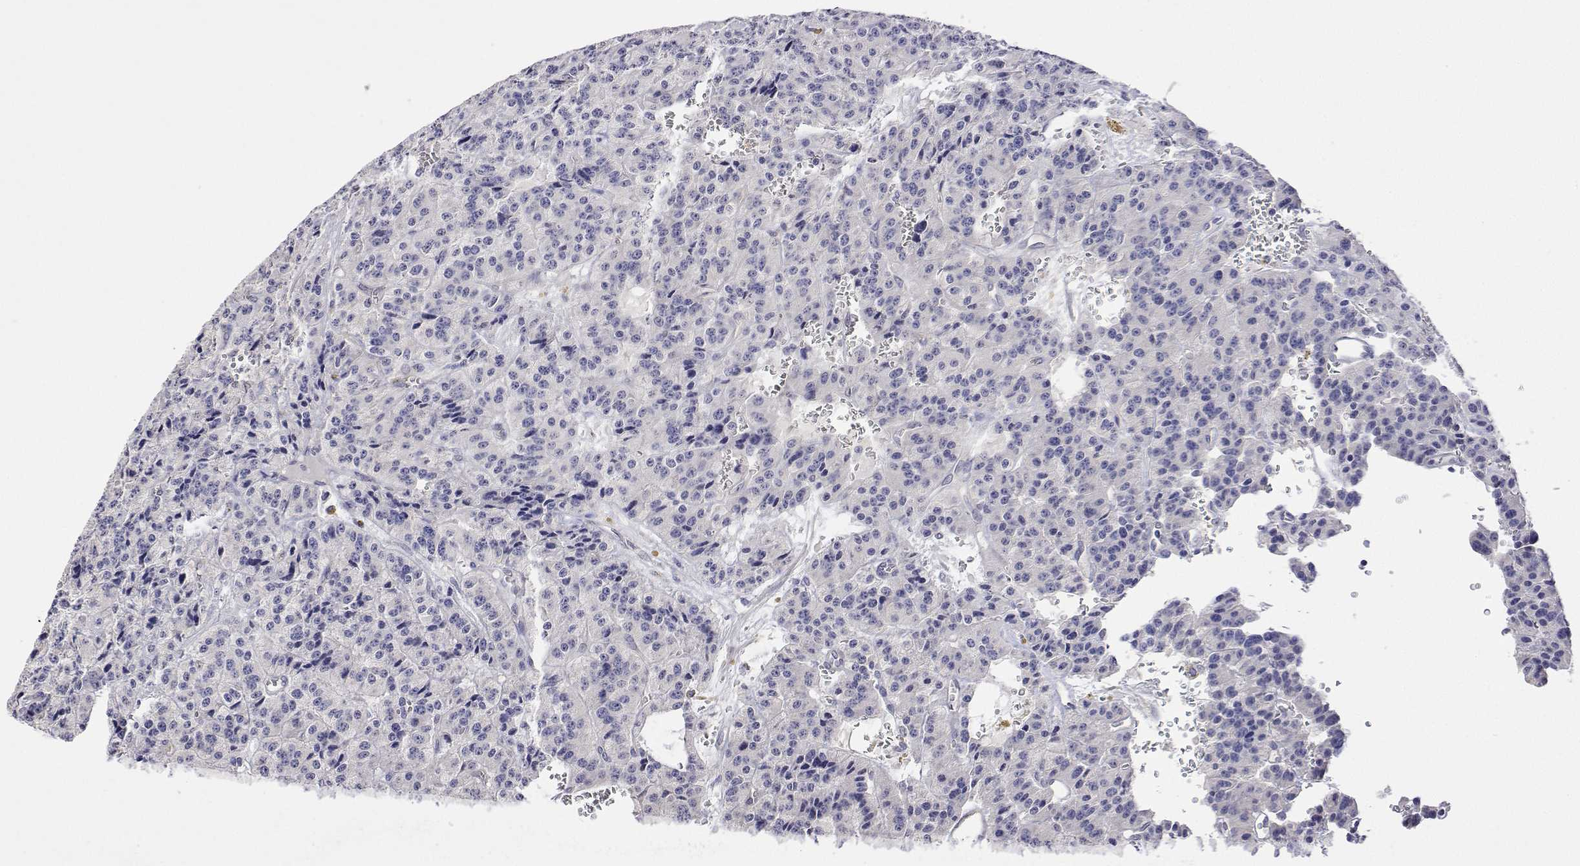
{"staining": {"intensity": "negative", "quantity": "none", "location": "none"}, "tissue": "carcinoid", "cell_type": "Tumor cells", "image_type": "cancer", "snomed": [{"axis": "morphology", "description": "Carcinoid, malignant, NOS"}, {"axis": "topography", "description": "Lung"}], "caption": "Immunohistochemistry micrograph of neoplastic tissue: carcinoid (malignant) stained with DAB demonstrates no significant protein positivity in tumor cells. The staining is performed using DAB brown chromogen with nuclei counter-stained in using hematoxylin.", "gene": "PLCB1", "patient": {"sex": "female", "age": 71}}